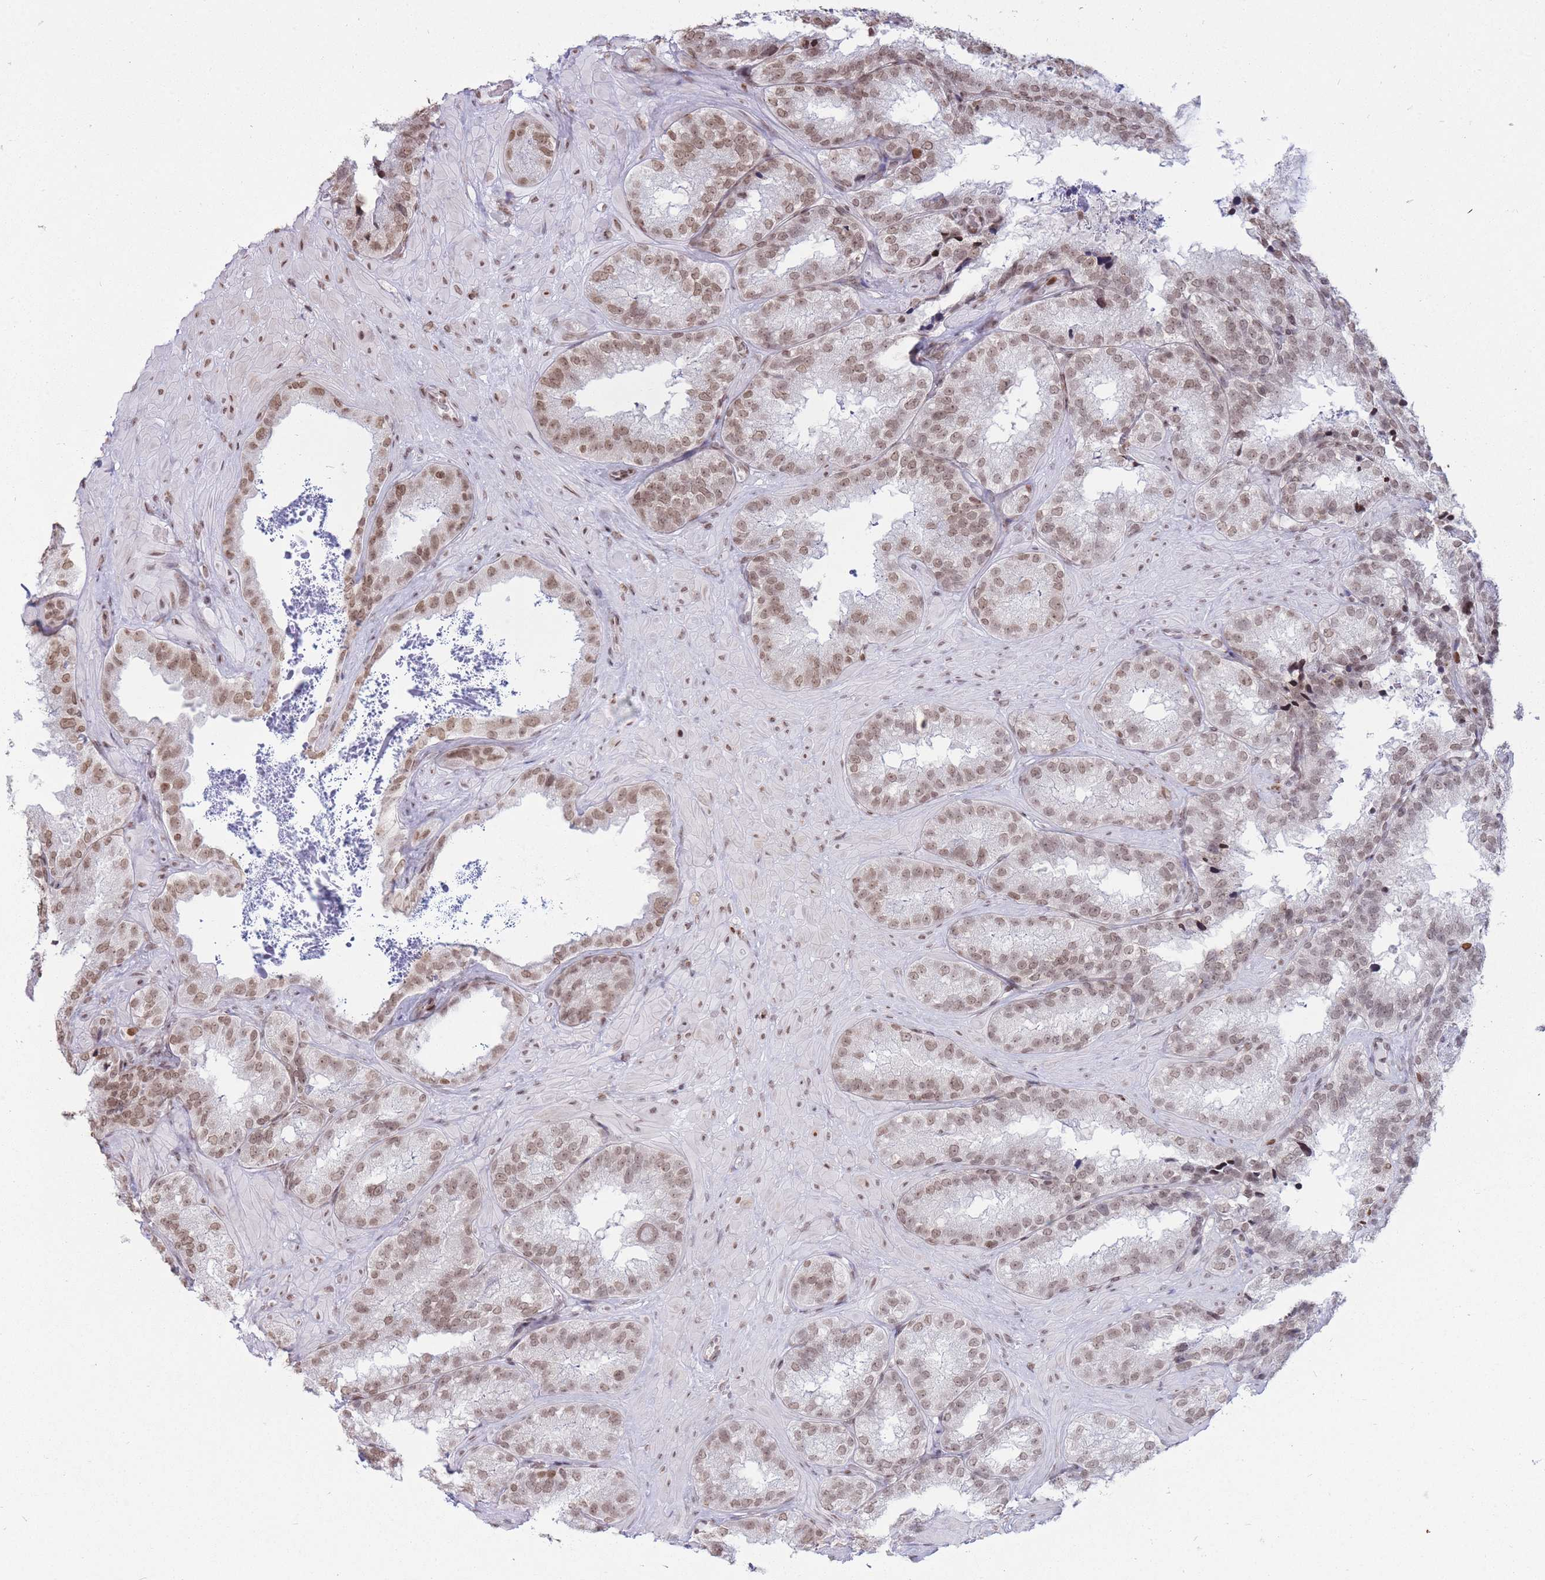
{"staining": {"intensity": "moderate", "quantity": ">75%", "location": "nuclear"}, "tissue": "seminal vesicle", "cell_type": "Glandular cells", "image_type": "normal", "snomed": [{"axis": "morphology", "description": "Normal tissue, NOS"}, {"axis": "topography", "description": "Seminal veicle"}], "caption": "The micrograph exhibits a brown stain indicating the presence of a protein in the nuclear of glandular cells in seminal vesicle. (IHC, brightfield microscopy, high magnification).", "gene": "SHISAL1", "patient": {"sex": "male", "age": 58}}